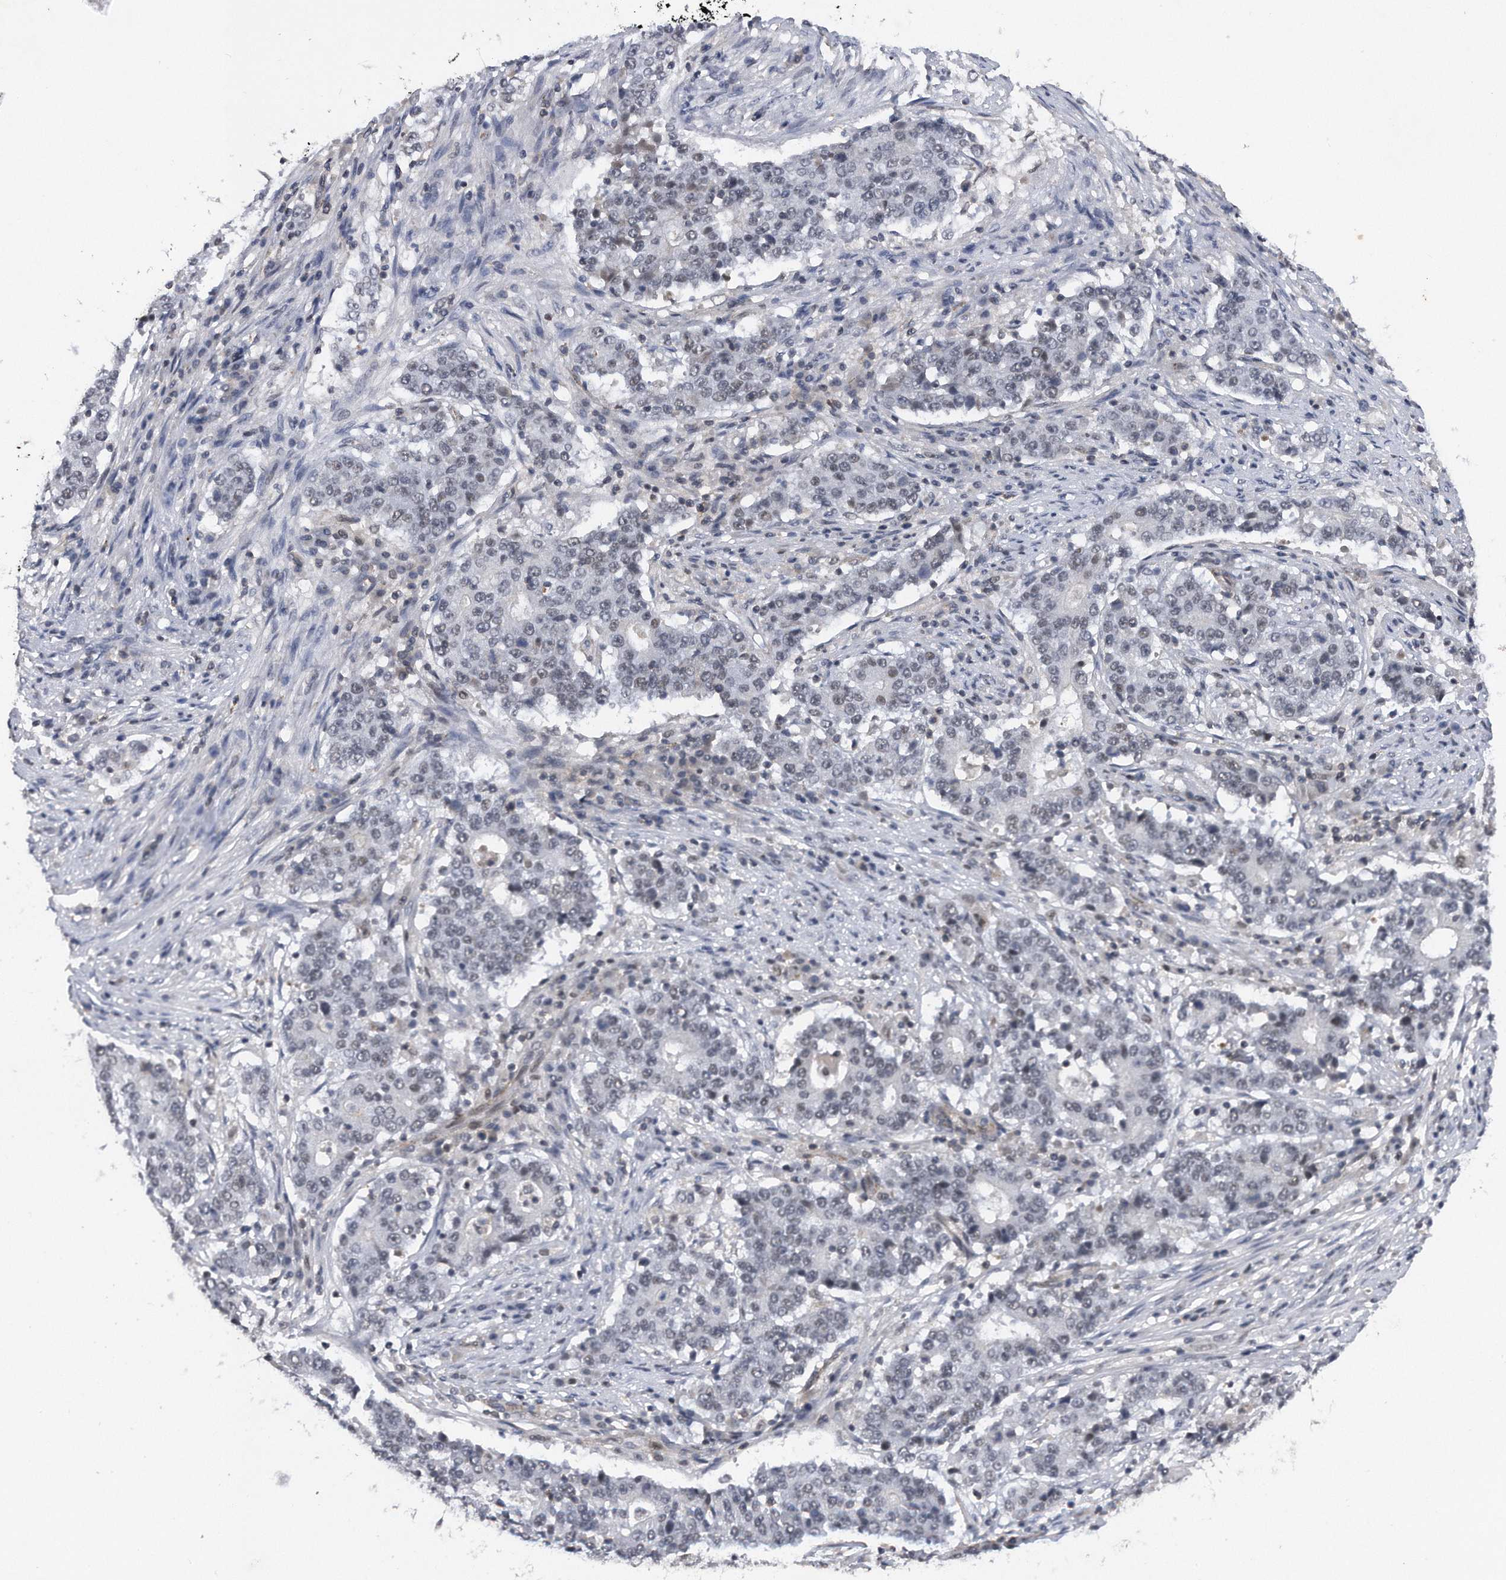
{"staining": {"intensity": "weak", "quantity": "<25%", "location": "nuclear"}, "tissue": "stomach cancer", "cell_type": "Tumor cells", "image_type": "cancer", "snomed": [{"axis": "morphology", "description": "Adenocarcinoma, NOS"}, {"axis": "topography", "description": "Stomach"}], "caption": "An image of human stomach cancer (adenocarcinoma) is negative for staining in tumor cells.", "gene": "VIRMA", "patient": {"sex": "male", "age": 59}}